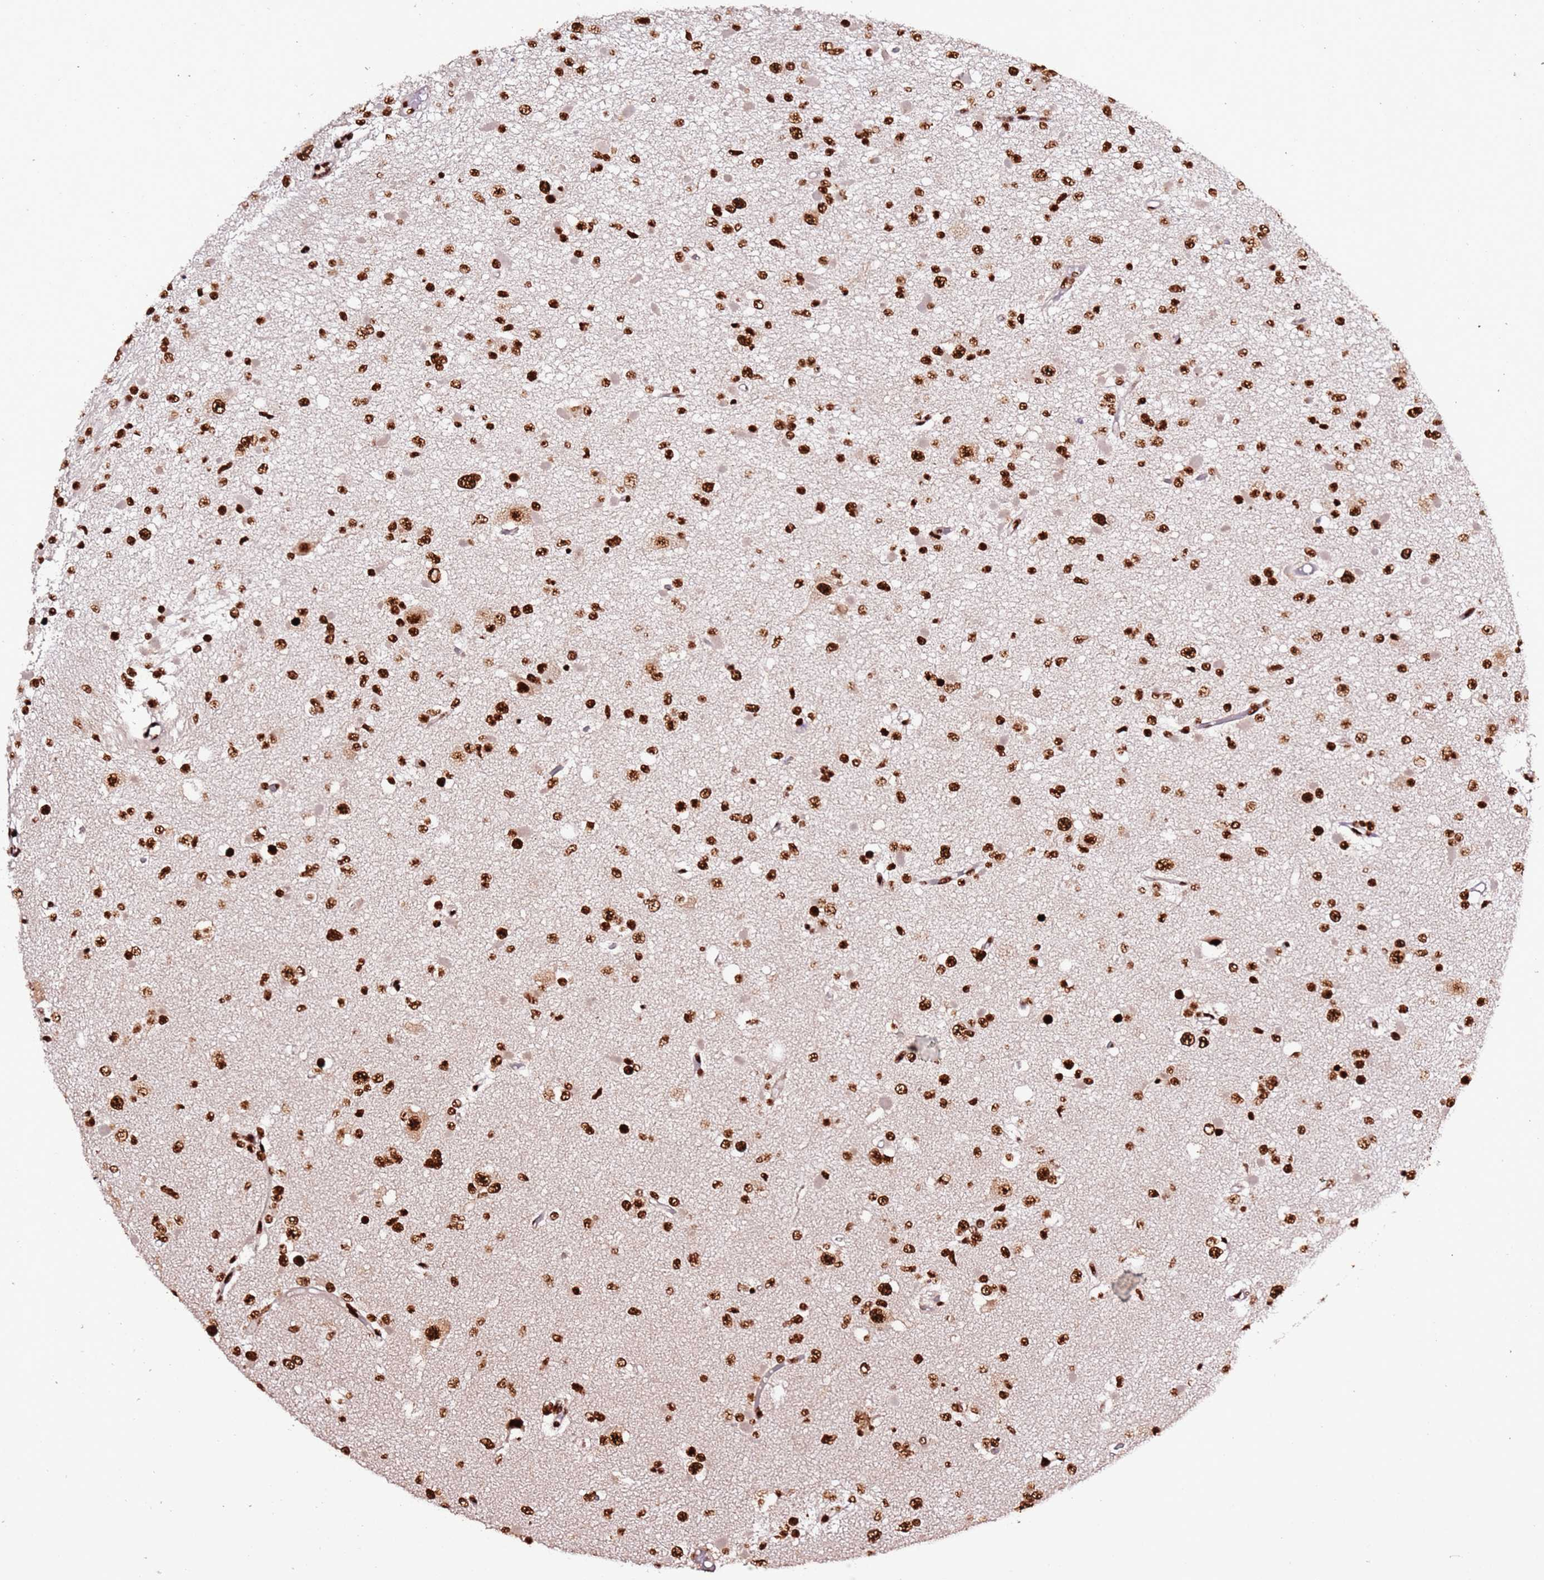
{"staining": {"intensity": "strong", "quantity": ">75%", "location": "nuclear"}, "tissue": "glioma", "cell_type": "Tumor cells", "image_type": "cancer", "snomed": [{"axis": "morphology", "description": "Glioma, malignant, Low grade"}, {"axis": "topography", "description": "Brain"}], "caption": "Human malignant glioma (low-grade) stained with a brown dye reveals strong nuclear positive positivity in about >75% of tumor cells.", "gene": "C6orf226", "patient": {"sex": "female", "age": 22}}